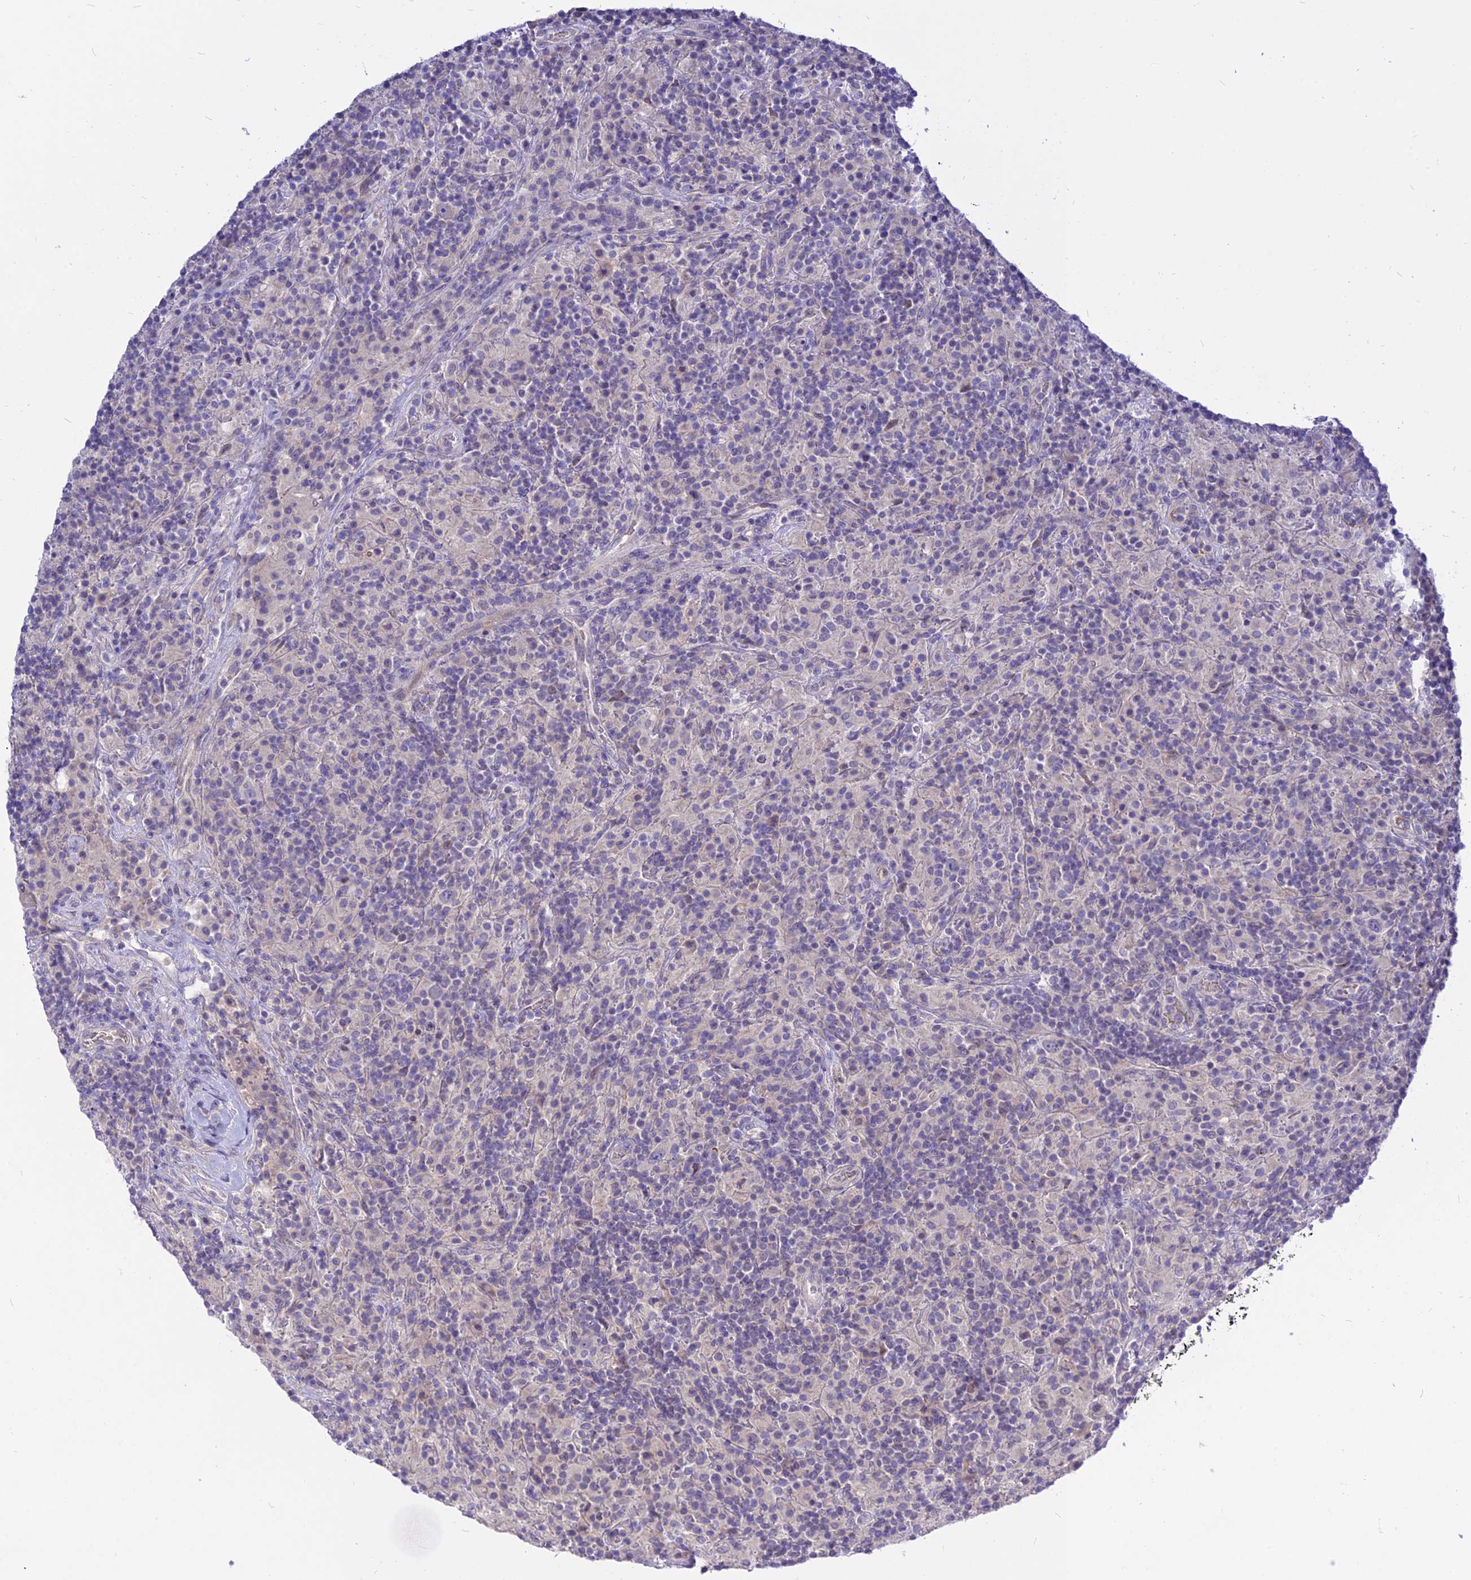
{"staining": {"intensity": "negative", "quantity": "none", "location": "none"}, "tissue": "lymphoma", "cell_type": "Tumor cells", "image_type": "cancer", "snomed": [{"axis": "morphology", "description": "Hodgkin's disease, NOS"}, {"axis": "topography", "description": "Lymph node"}], "caption": "This is a photomicrograph of IHC staining of lymphoma, which shows no expression in tumor cells. (Brightfield microscopy of DAB (3,3'-diaminobenzidine) immunohistochemistry (IHC) at high magnification).", "gene": "CZIB", "patient": {"sex": "male", "age": 70}}